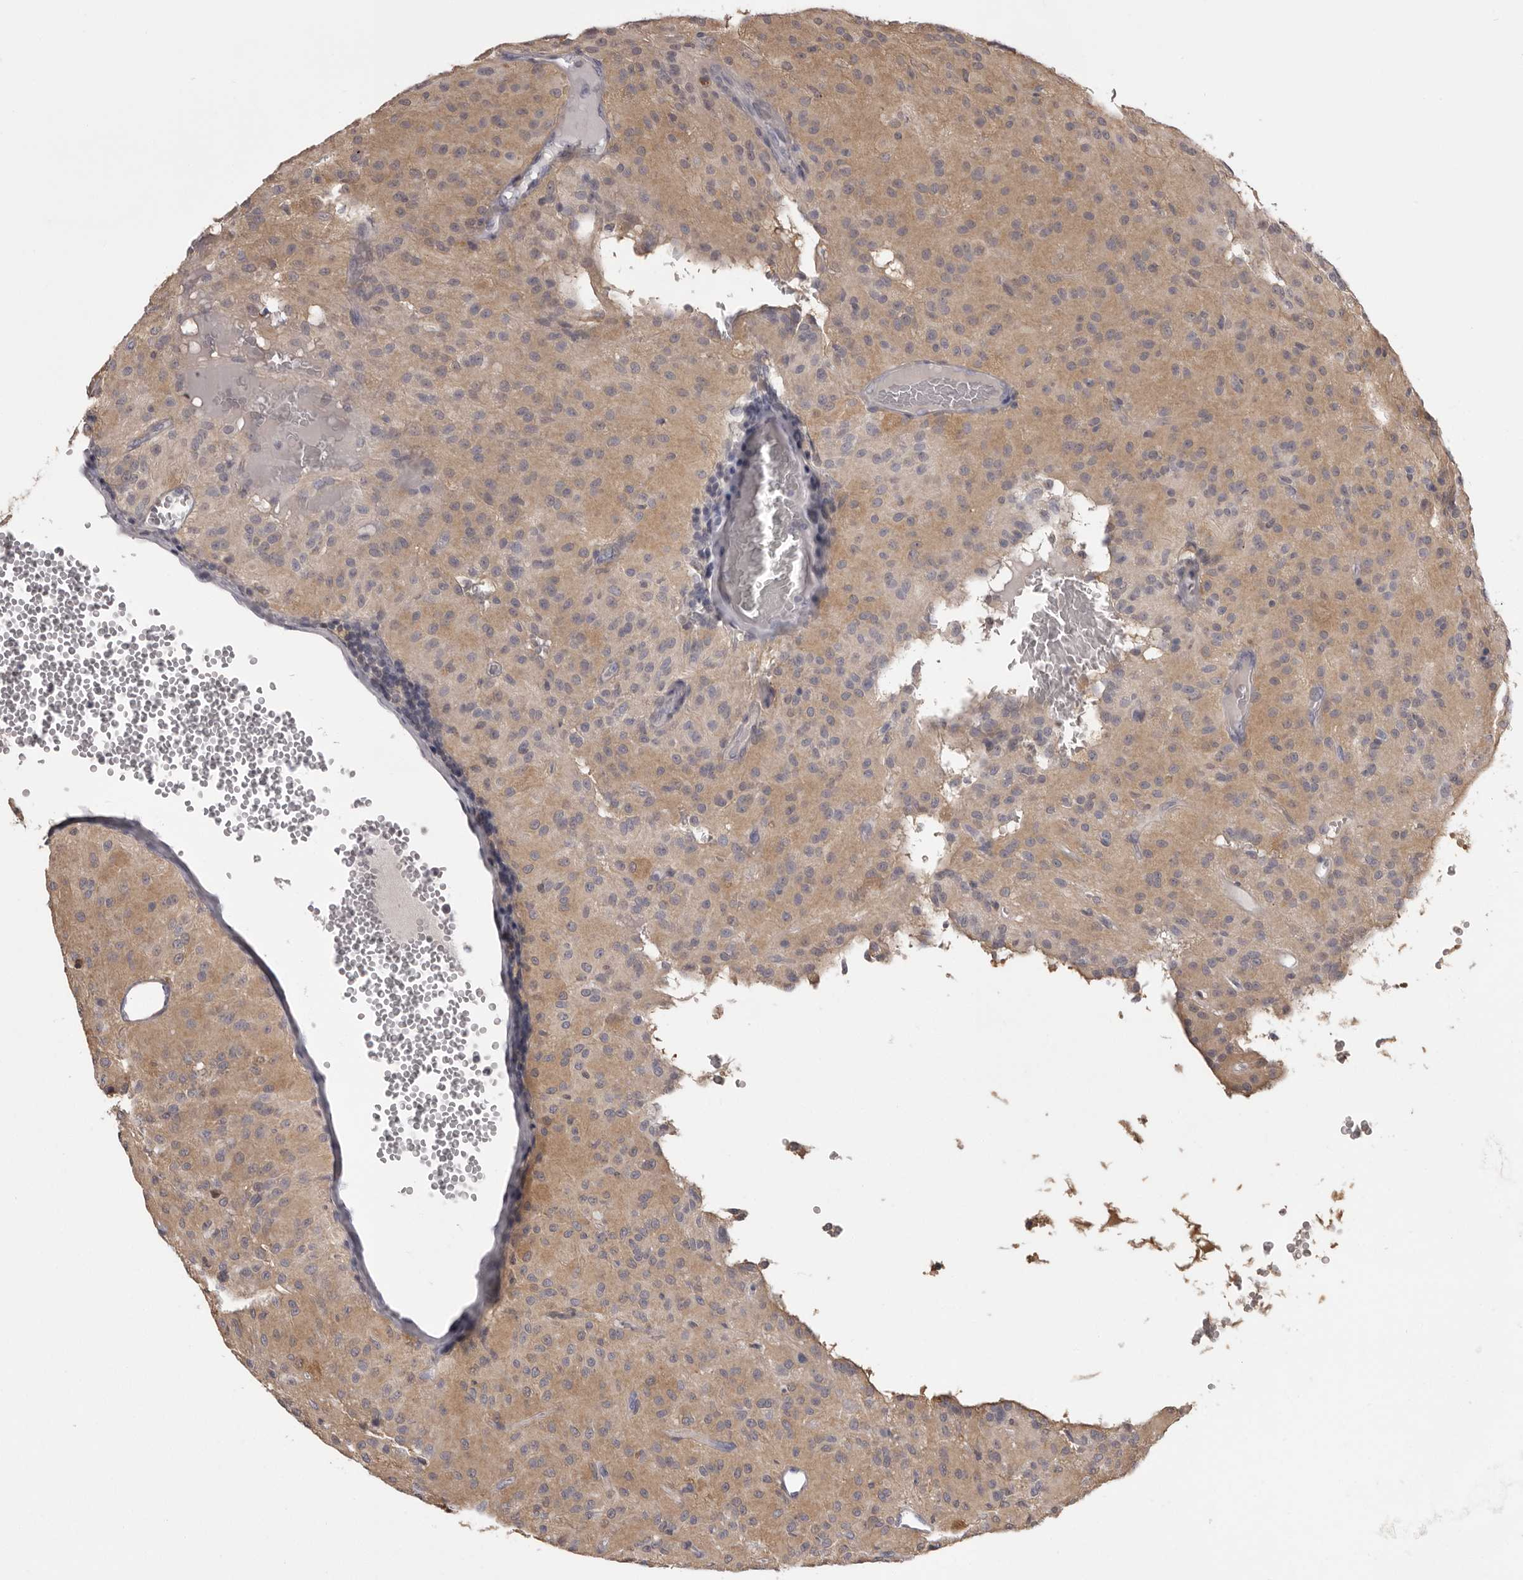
{"staining": {"intensity": "weak", "quantity": ">75%", "location": "cytoplasmic/membranous"}, "tissue": "glioma", "cell_type": "Tumor cells", "image_type": "cancer", "snomed": [{"axis": "morphology", "description": "Glioma, malignant, High grade"}, {"axis": "topography", "description": "Brain"}], "caption": "Immunohistochemistry photomicrograph of neoplastic tissue: glioma stained using IHC displays low levels of weak protein expression localized specifically in the cytoplasmic/membranous of tumor cells, appearing as a cytoplasmic/membranous brown color.", "gene": "MDH1", "patient": {"sex": "female", "age": 59}}